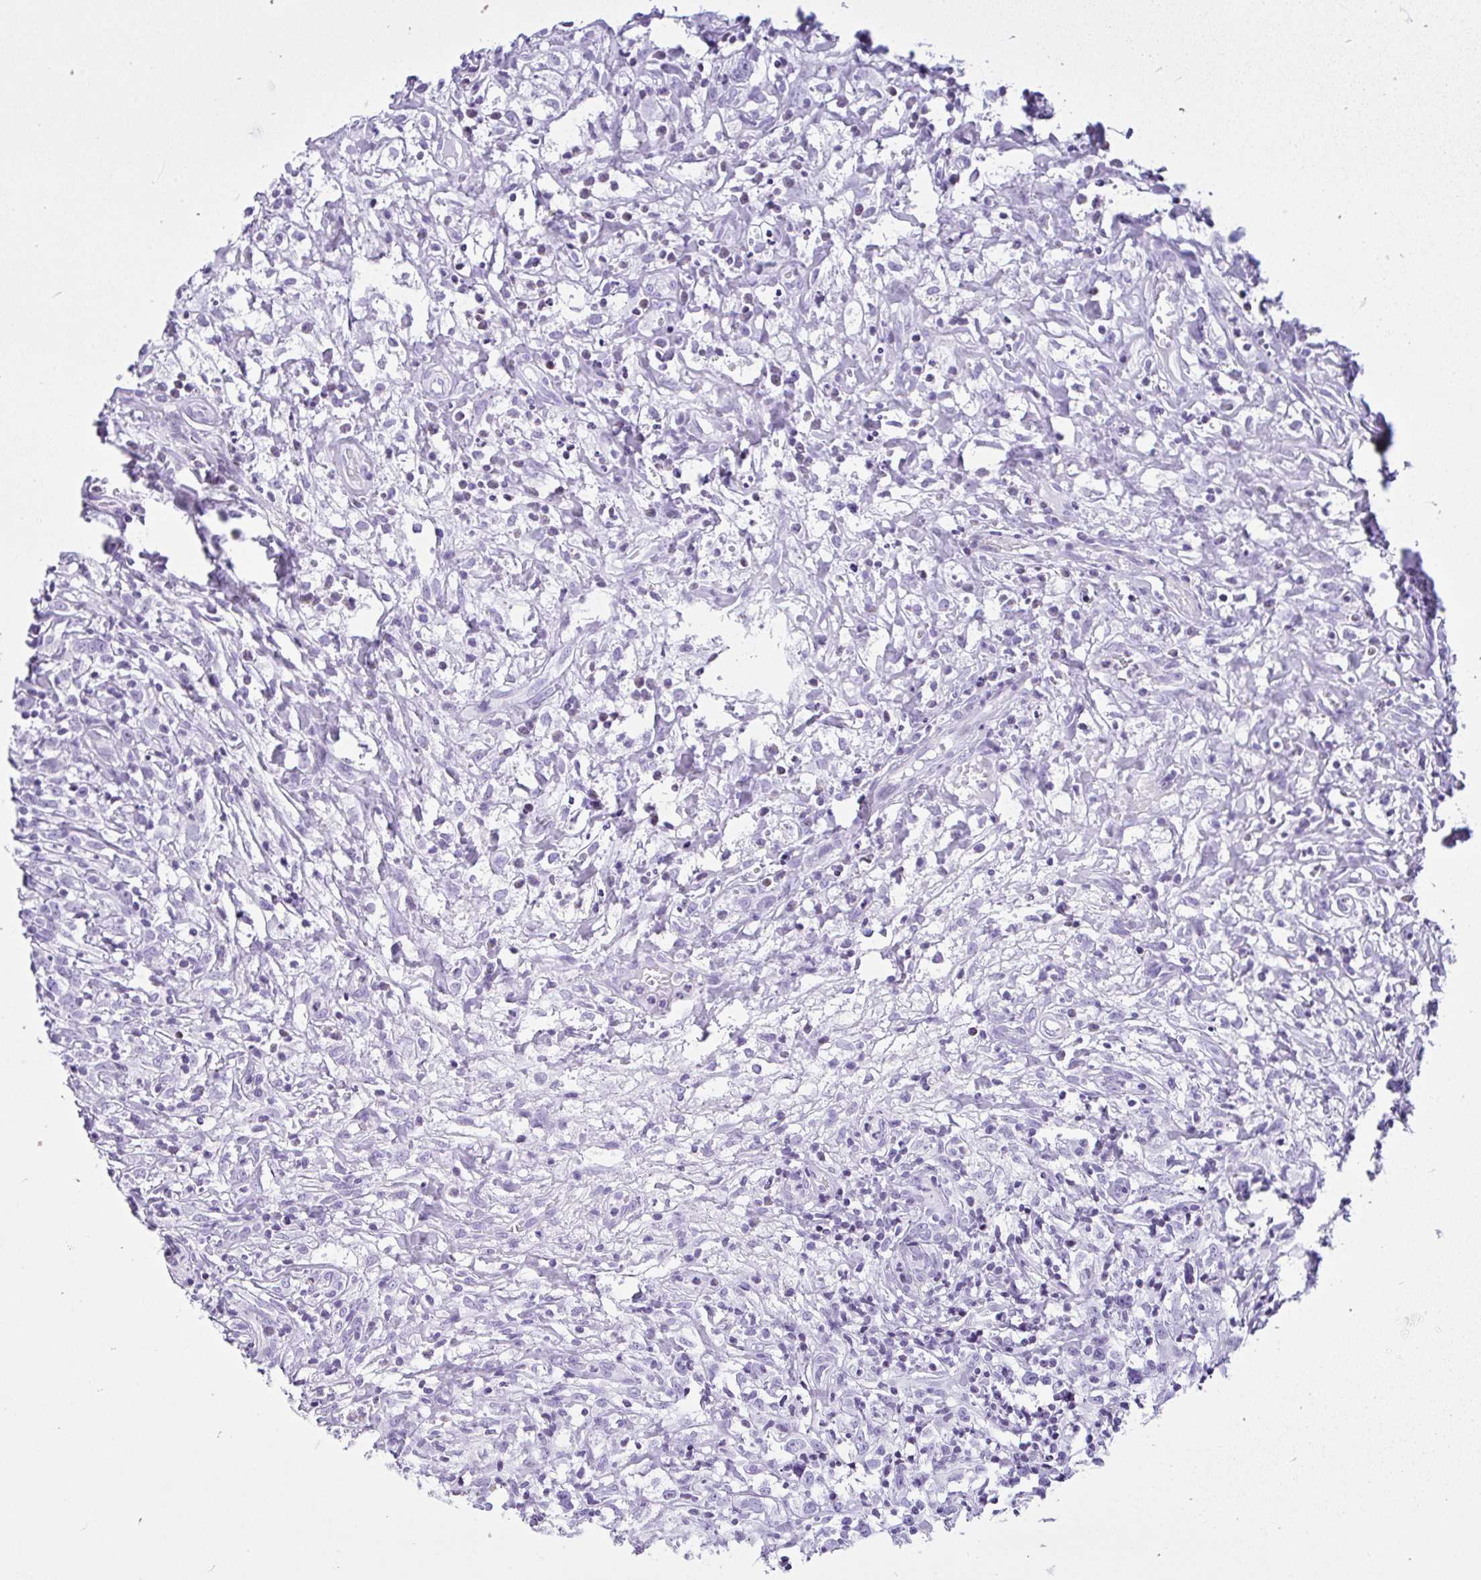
{"staining": {"intensity": "negative", "quantity": "none", "location": "none"}, "tissue": "lymphoma", "cell_type": "Tumor cells", "image_type": "cancer", "snomed": [{"axis": "morphology", "description": "Hodgkin's disease, NOS"}, {"axis": "topography", "description": "No Tissue"}], "caption": "An immunohistochemistry (IHC) histopathology image of Hodgkin's disease is shown. There is no staining in tumor cells of Hodgkin's disease. Nuclei are stained in blue.", "gene": "KRT27", "patient": {"sex": "female", "age": 21}}